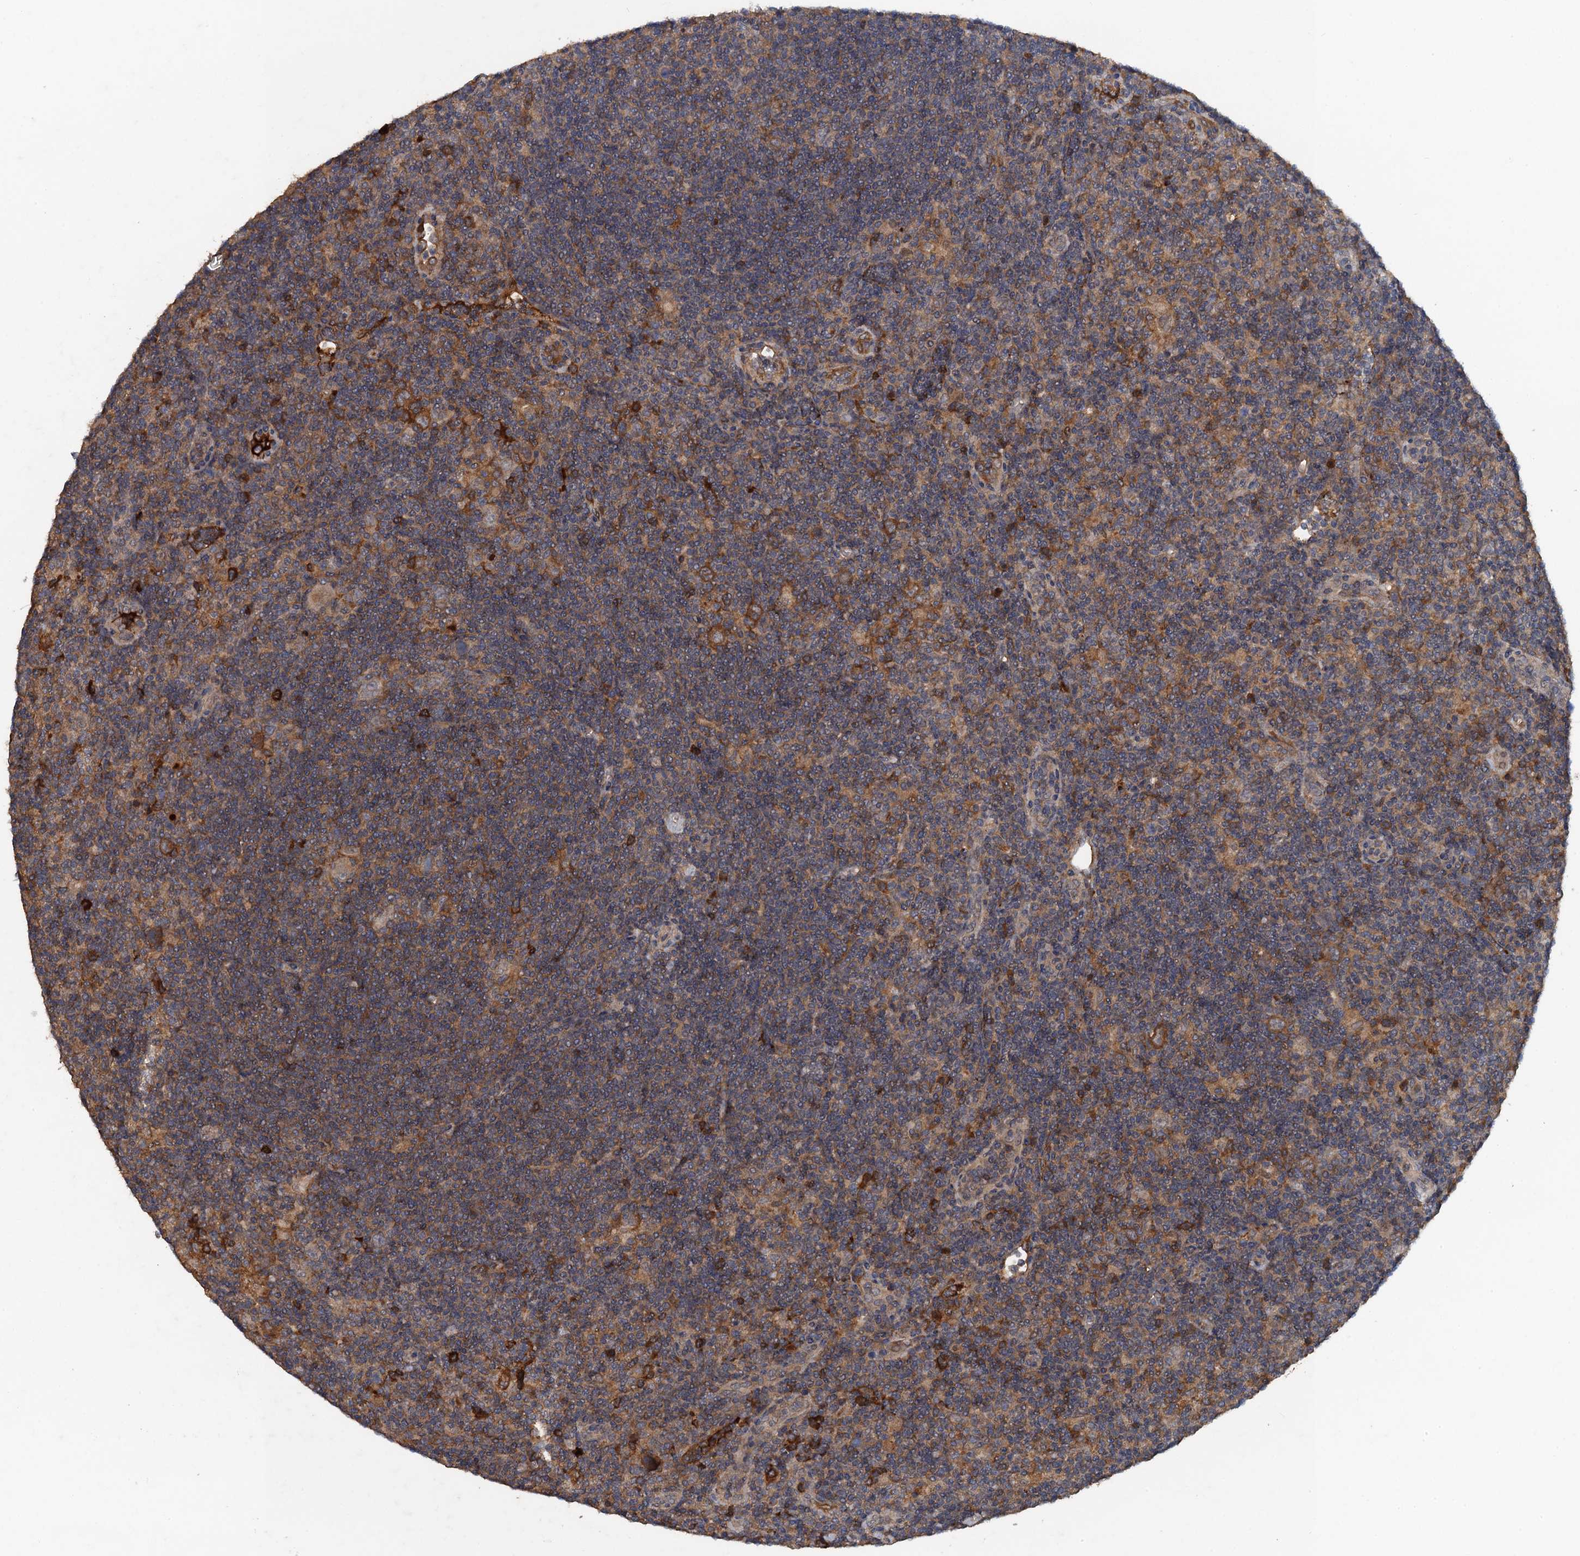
{"staining": {"intensity": "weak", "quantity": "<25%", "location": "cytoplasmic/membranous"}, "tissue": "lymphoma", "cell_type": "Tumor cells", "image_type": "cancer", "snomed": [{"axis": "morphology", "description": "Hodgkin's disease, NOS"}, {"axis": "topography", "description": "Lymph node"}], "caption": "A high-resolution micrograph shows IHC staining of Hodgkin's disease, which displays no significant staining in tumor cells.", "gene": "HAPLN3", "patient": {"sex": "female", "age": 57}}